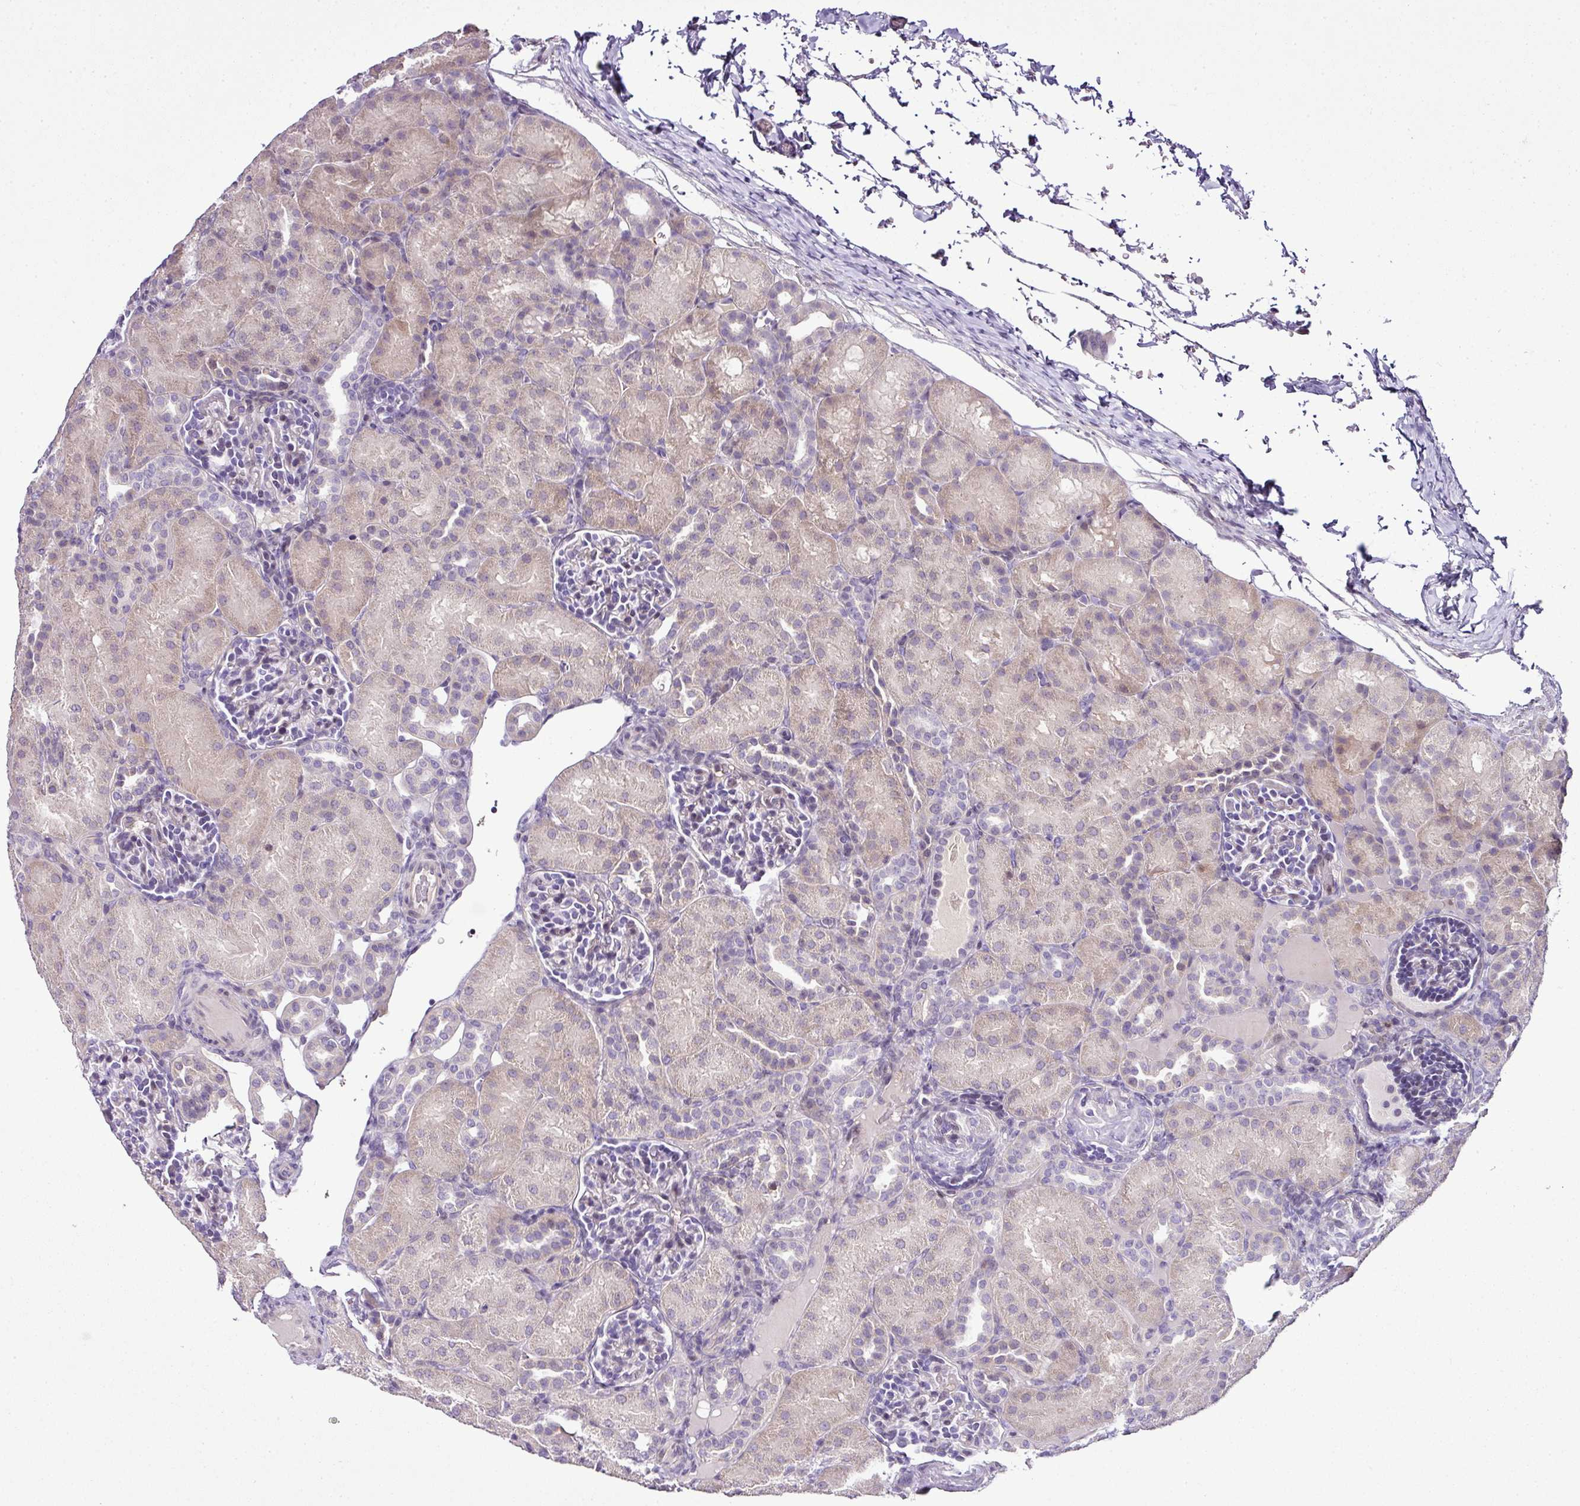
{"staining": {"intensity": "negative", "quantity": "none", "location": "none"}, "tissue": "kidney", "cell_type": "Cells in glomeruli", "image_type": "normal", "snomed": [{"axis": "morphology", "description": "Normal tissue, NOS"}, {"axis": "topography", "description": "Kidney"}], "caption": "Immunohistochemistry image of normal human kidney stained for a protein (brown), which exhibits no expression in cells in glomeruli. (IHC, brightfield microscopy, high magnification).", "gene": "TEX30", "patient": {"sex": "male", "age": 1}}